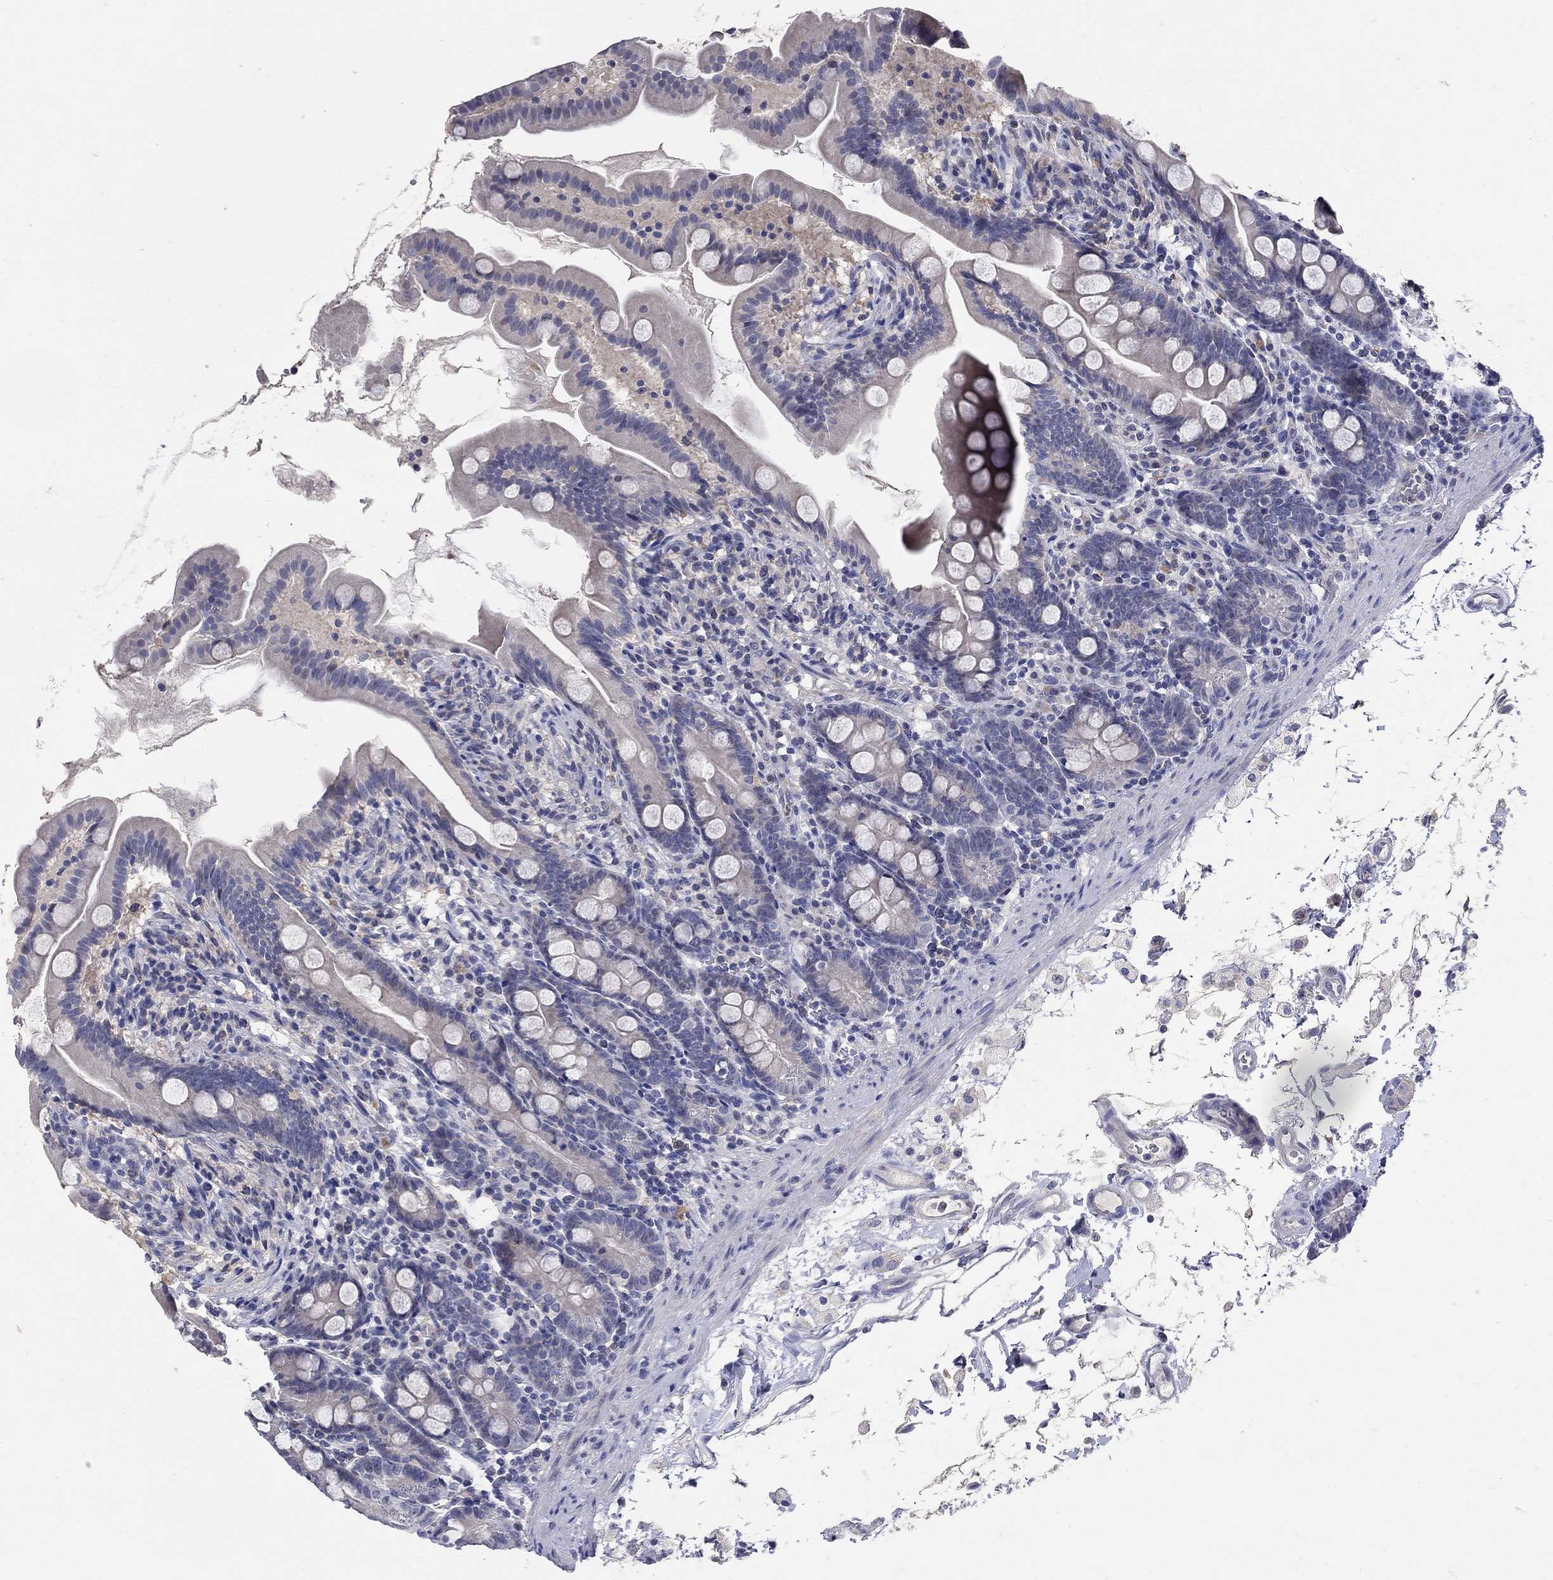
{"staining": {"intensity": "negative", "quantity": "none", "location": "none"}, "tissue": "small intestine", "cell_type": "Glandular cells", "image_type": "normal", "snomed": [{"axis": "morphology", "description": "Normal tissue, NOS"}, {"axis": "topography", "description": "Small intestine"}], "caption": "Immunohistochemistry photomicrograph of unremarkable small intestine: small intestine stained with DAB demonstrates no significant protein staining in glandular cells.", "gene": "CETN1", "patient": {"sex": "female", "age": 44}}